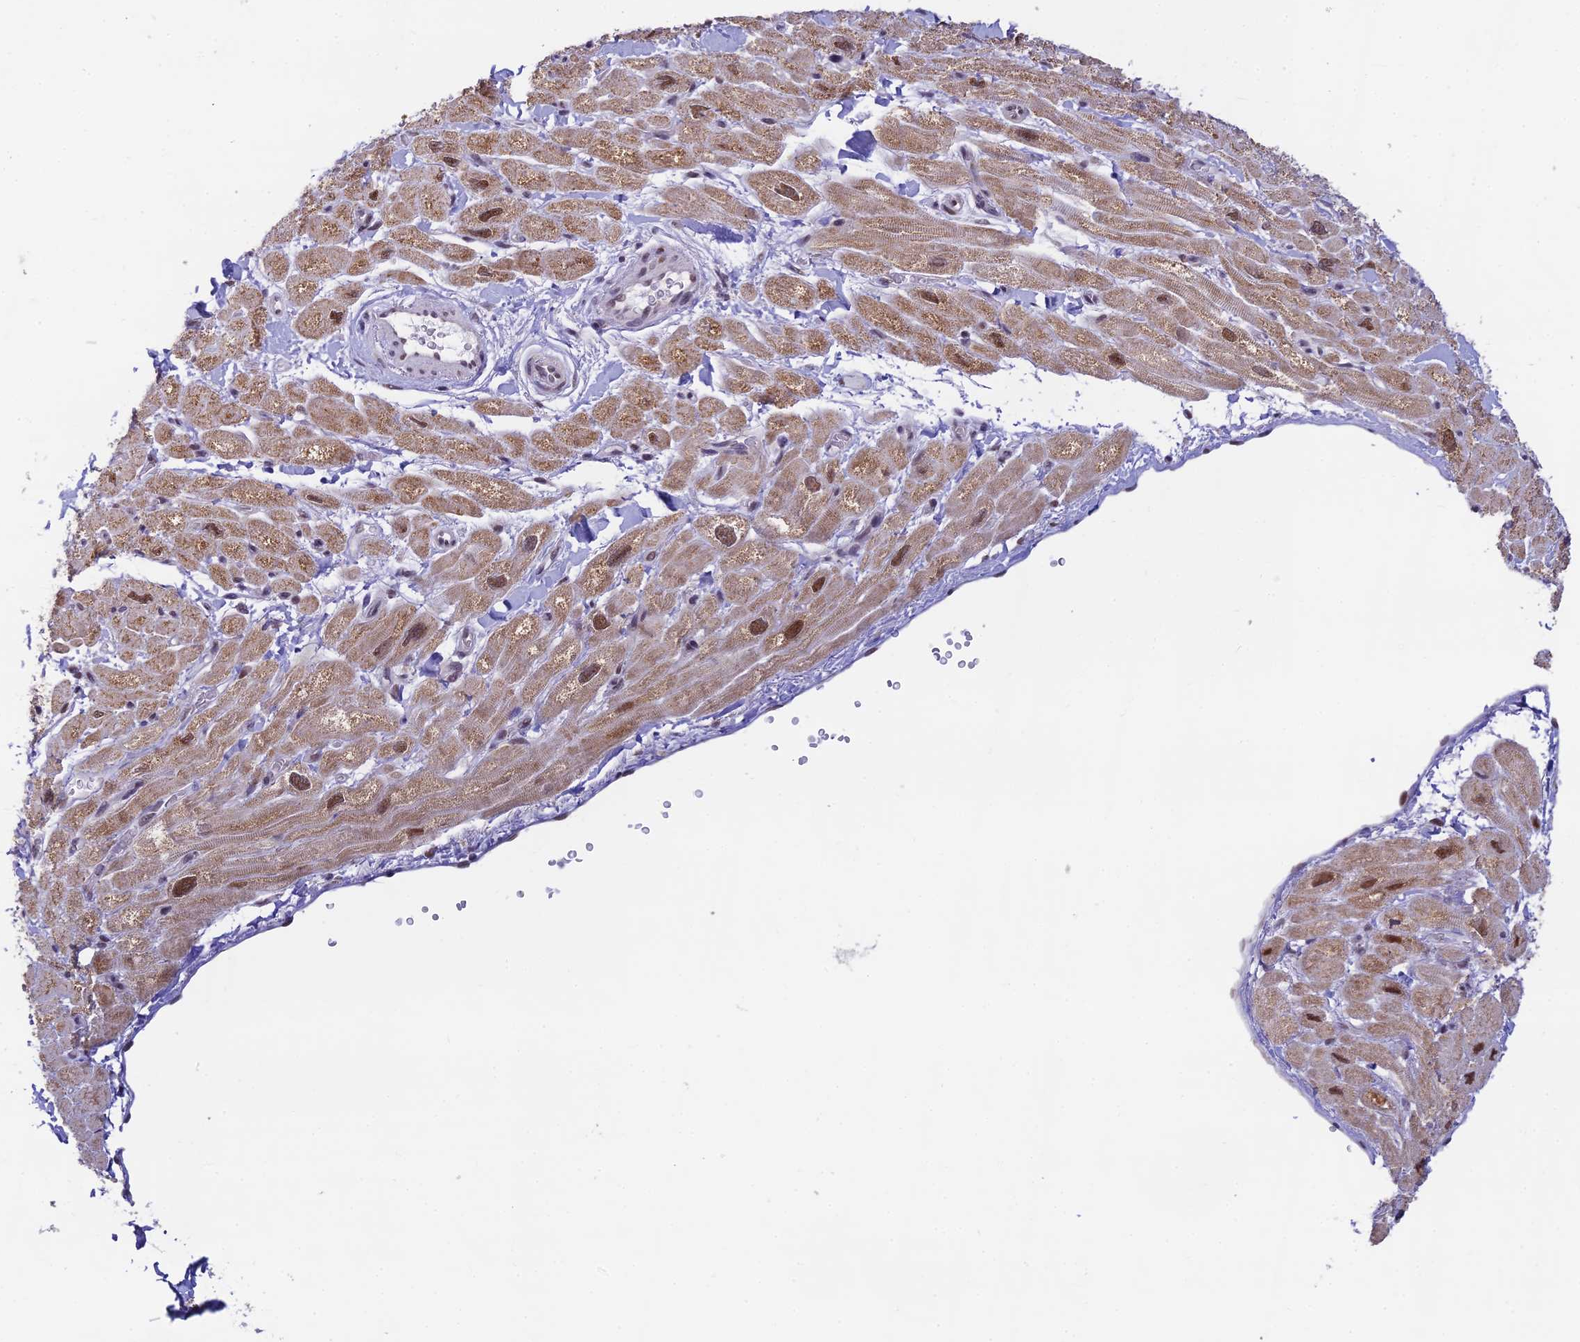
{"staining": {"intensity": "moderate", "quantity": ">75%", "location": "cytoplasmic/membranous,nuclear"}, "tissue": "heart muscle", "cell_type": "Cardiomyocytes", "image_type": "normal", "snomed": [{"axis": "morphology", "description": "Normal tissue, NOS"}, {"axis": "topography", "description": "Heart"}], "caption": "This image demonstrates immunohistochemistry staining of normal human heart muscle, with medium moderate cytoplasmic/membranous,nuclear positivity in about >75% of cardiomyocytes.", "gene": "C2orf49", "patient": {"sex": "male", "age": 65}}